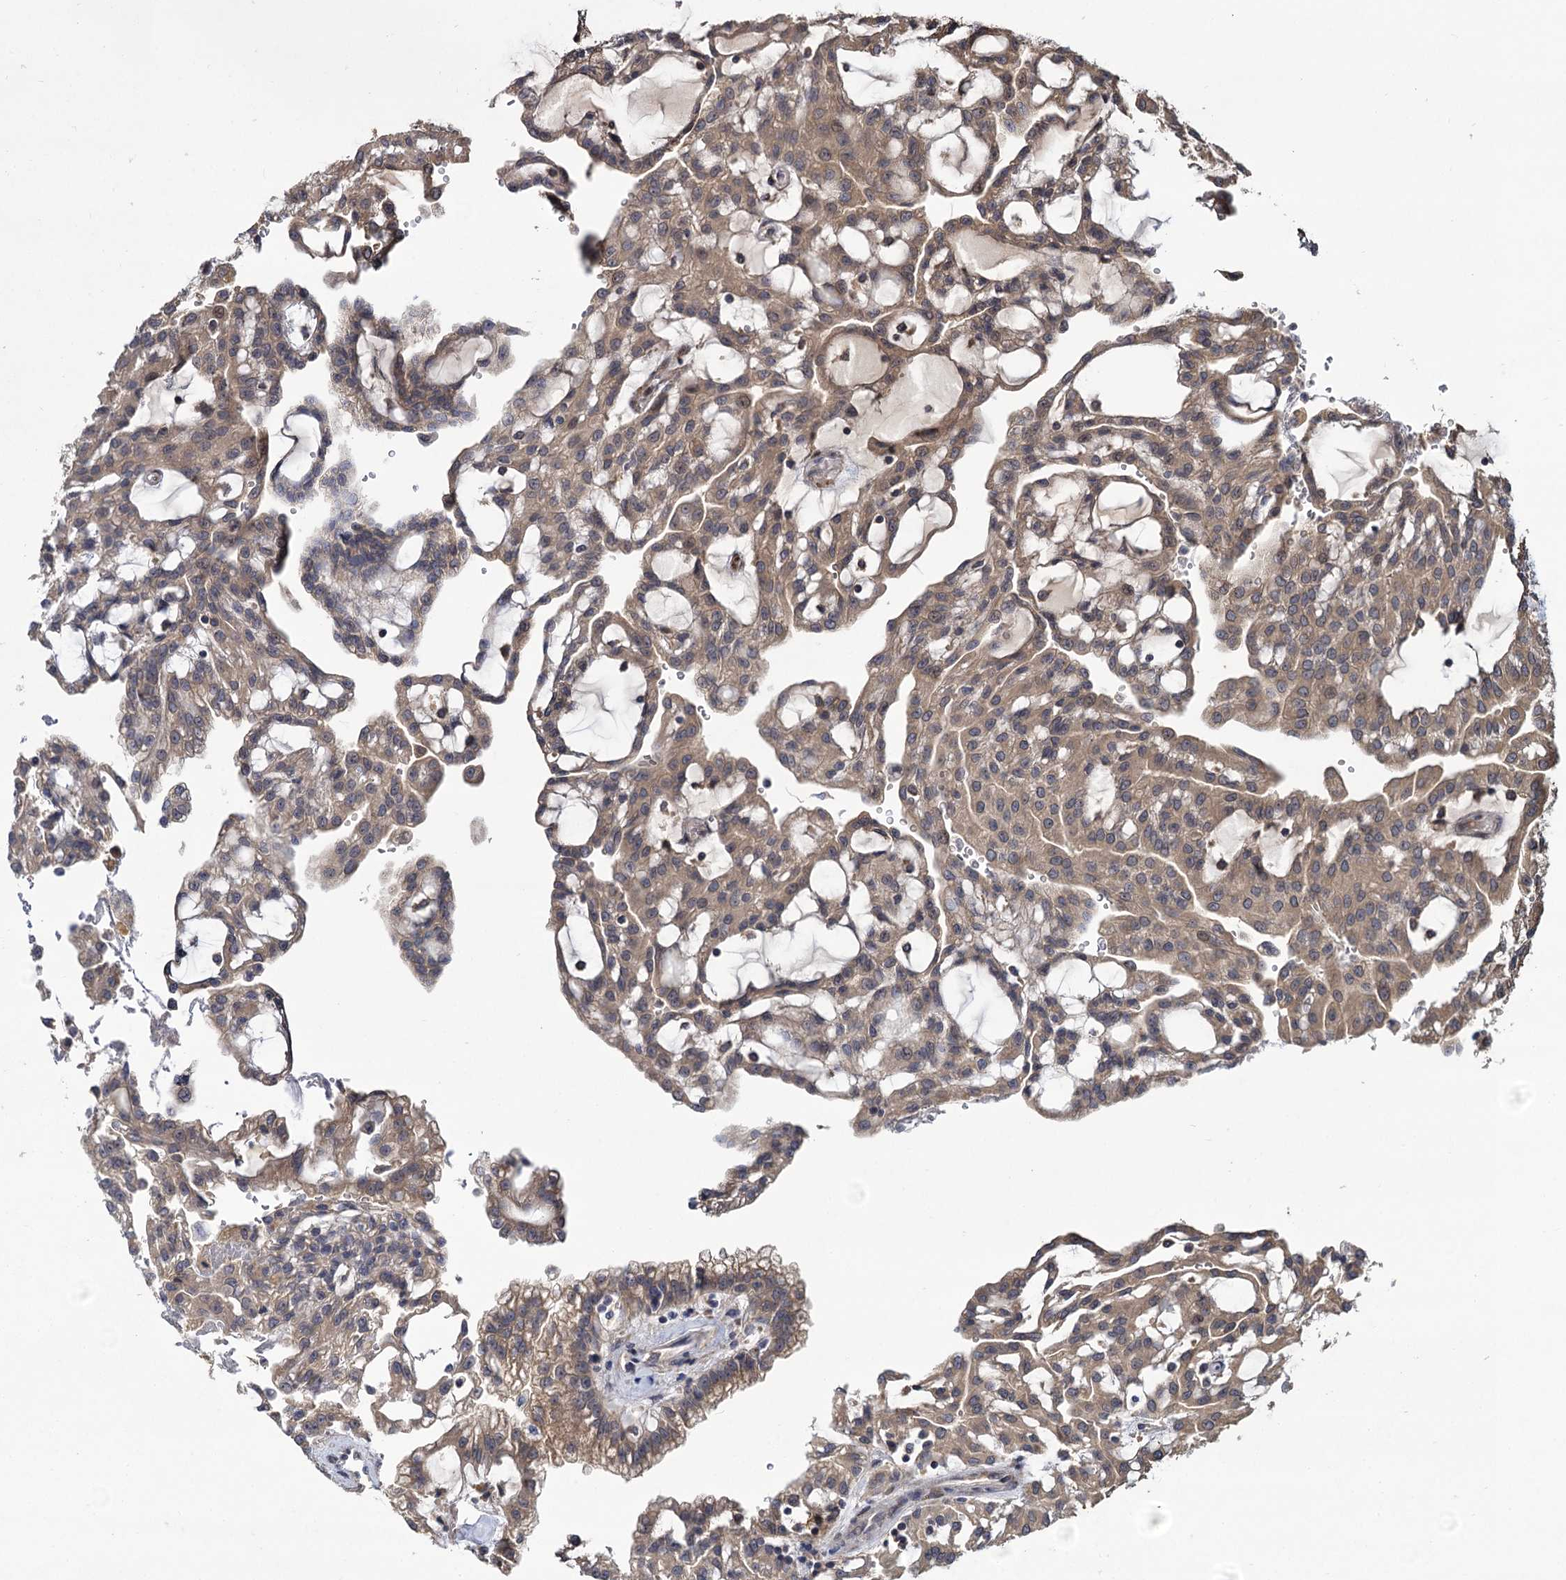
{"staining": {"intensity": "weak", "quantity": ">75%", "location": "cytoplasmic/membranous"}, "tissue": "renal cancer", "cell_type": "Tumor cells", "image_type": "cancer", "snomed": [{"axis": "morphology", "description": "Adenocarcinoma, NOS"}, {"axis": "topography", "description": "Kidney"}], "caption": "Tumor cells exhibit low levels of weak cytoplasmic/membranous expression in approximately >75% of cells in human adenocarcinoma (renal).", "gene": "INPPL1", "patient": {"sex": "male", "age": 63}}